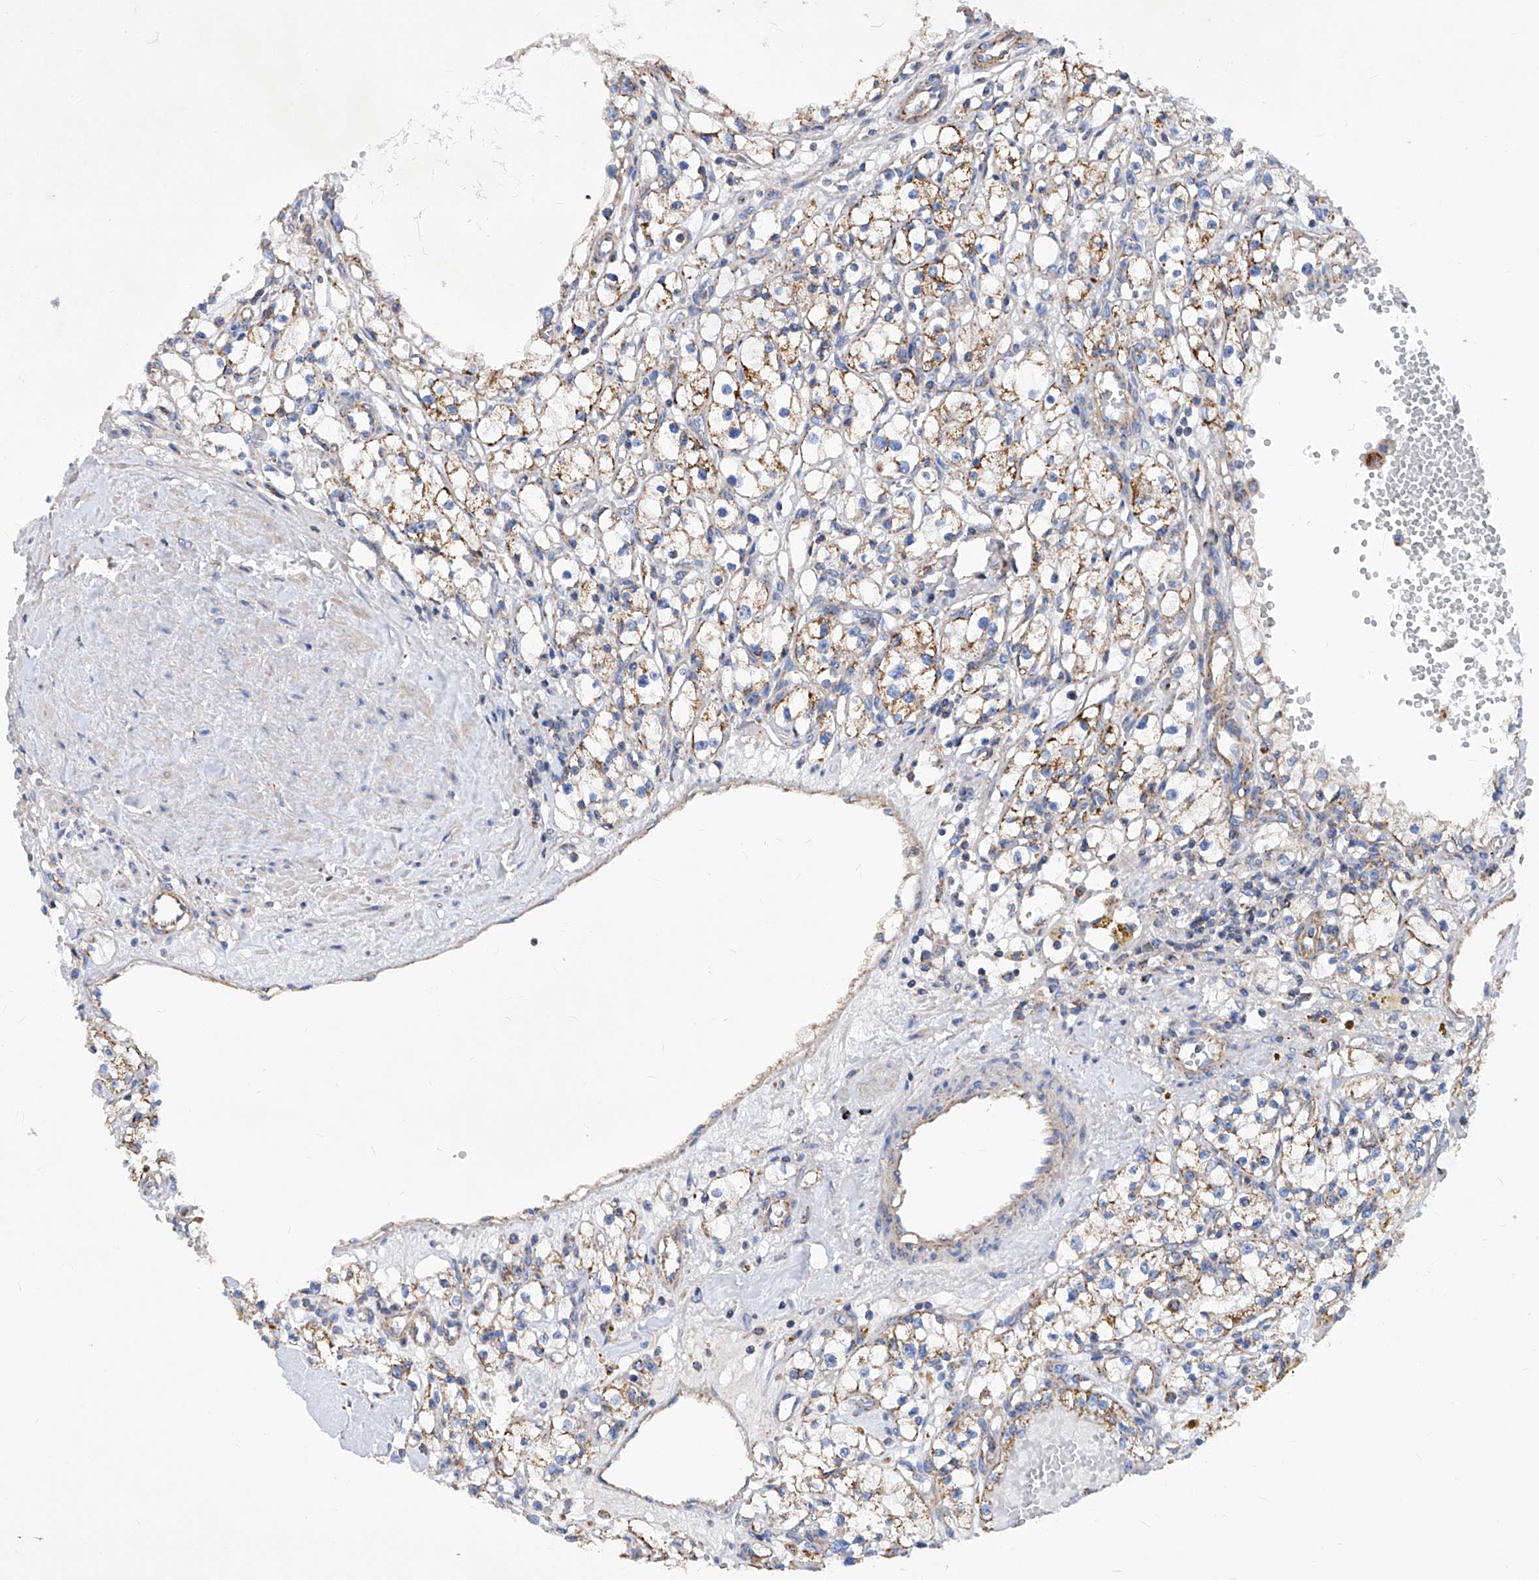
{"staining": {"intensity": "moderate", "quantity": "25%-75%", "location": "cytoplasmic/membranous"}, "tissue": "renal cancer", "cell_type": "Tumor cells", "image_type": "cancer", "snomed": [{"axis": "morphology", "description": "Adenocarcinoma, NOS"}, {"axis": "topography", "description": "Kidney"}], "caption": "Immunohistochemistry (IHC) micrograph of adenocarcinoma (renal) stained for a protein (brown), which displays medium levels of moderate cytoplasmic/membranous positivity in approximately 25%-75% of tumor cells.", "gene": "HRNR", "patient": {"sex": "male", "age": 56}}